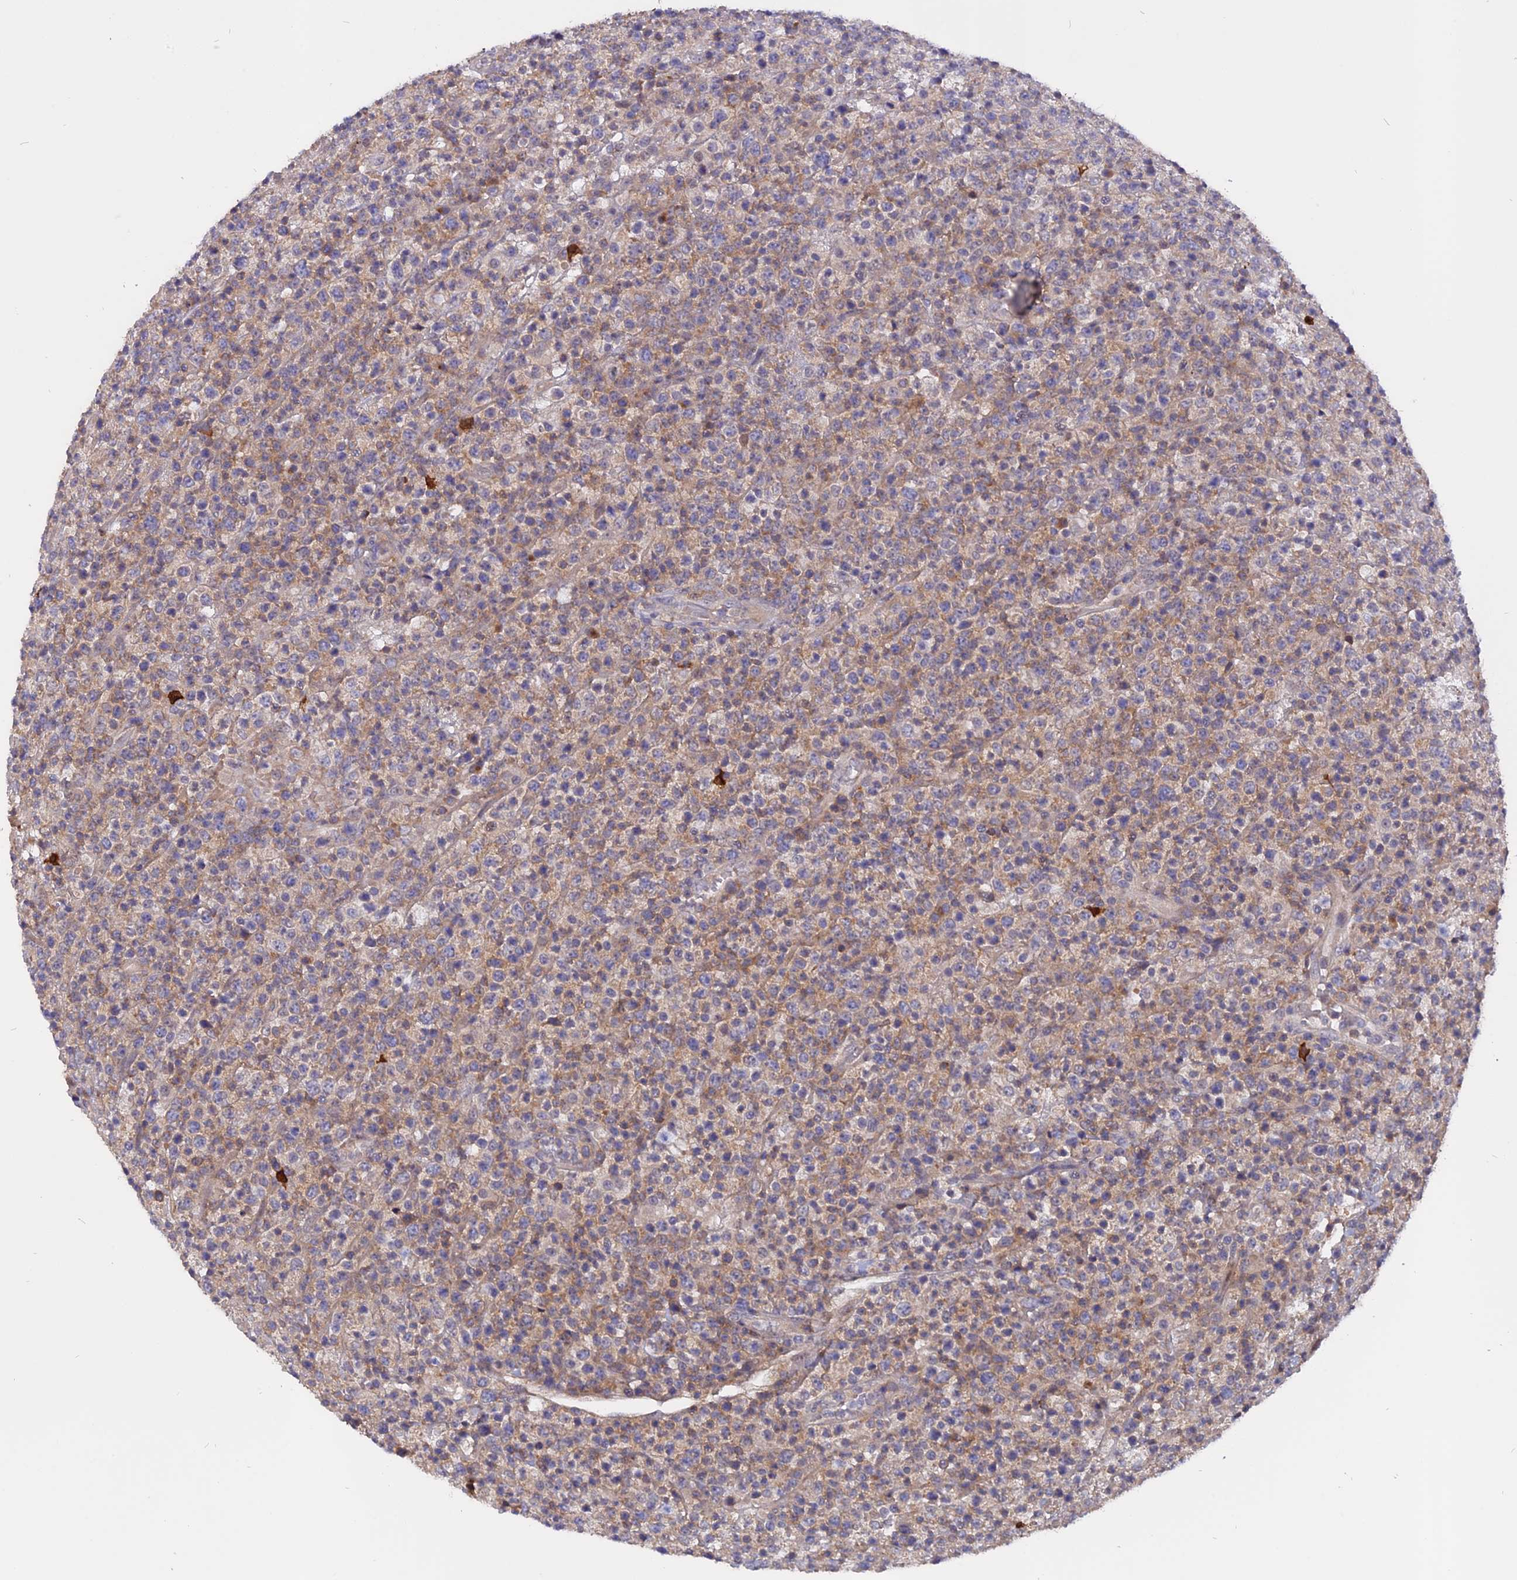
{"staining": {"intensity": "weak", "quantity": "25%-75%", "location": "cytoplasmic/membranous"}, "tissue": "lymphoma", "cell_type": "Tumor cells", "image_type": "cancer", "snomed": [{"axis": "morphology", "description": "Malignant lymphoma, non-Hodgkin's type, High grade"}, {"axis": "topography", "description": "Colon"}], "caption": "Approximately 25%-75% of tumor cells in lymphoma reveal weak cytoplasmic/membranous protein positivity as visualized by brown immunohistochemical staining.", "gene": "CARMIL2", "patient": {"sex": "female", "age": 53}}